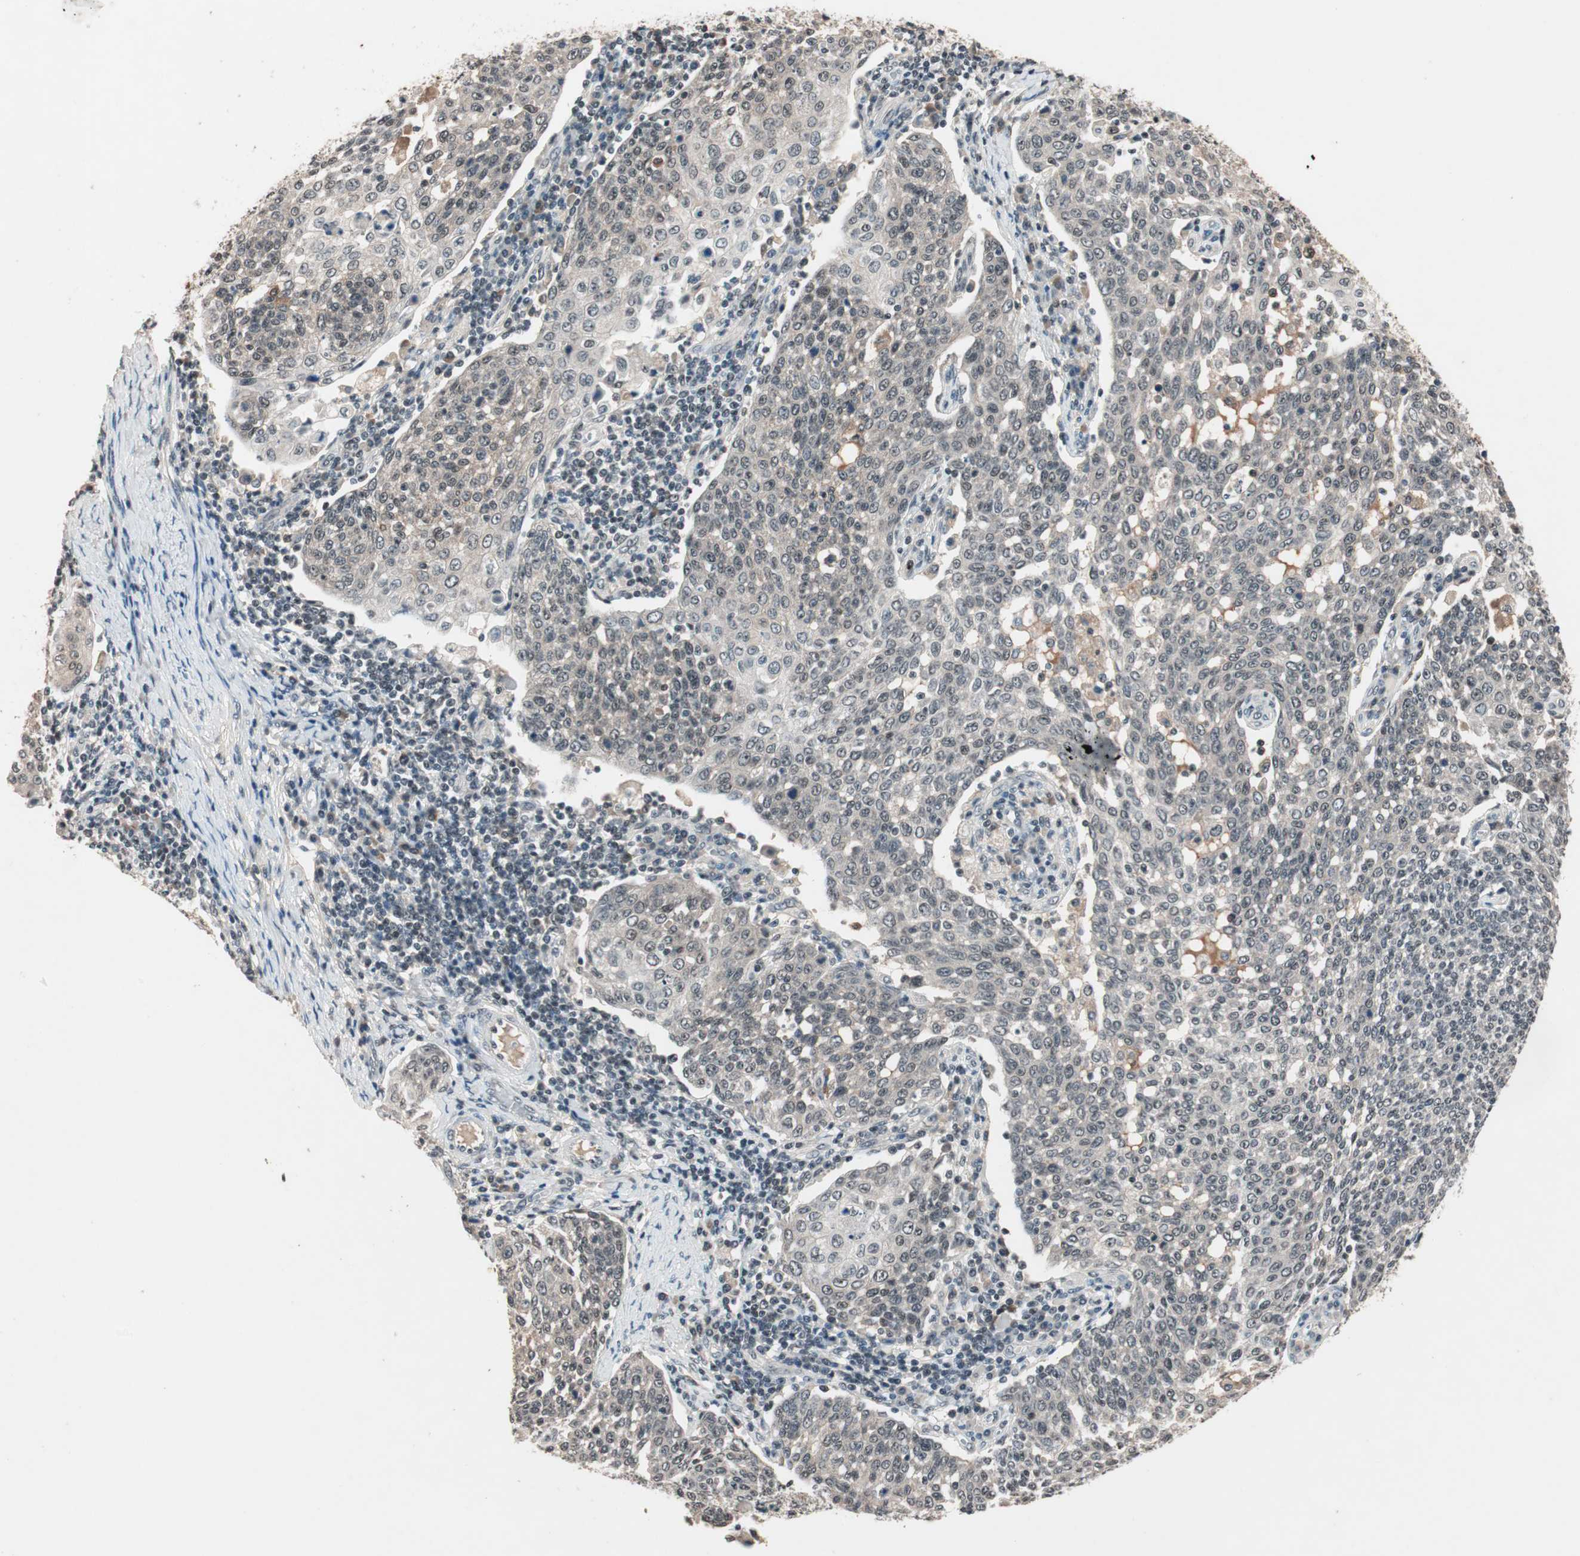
{"staining": {"intensity": "weak", "quantity": "25%-75%", "location": "nuclear"}, "tissue": "cervical cancer", "cell_type": "Tumor cells", "image_type": "cancer", "snomed": [{"axis": "morphology", "description": "Squamous cell carcinoma, NOS"}, {"axis": "topography", "description": "Cervix"}], "caption": "DAB (3,3'-diaminobenzidine) immunohistochemical staining of human cervical cancer shows weak nuclear protein expression in approximately 25%-75% of tumor cells. The staining is performed using DAB (3,3'-diaminobenzidine) brown chromogen to label protein expression. The nuclei are counter-stained blue using hematoxylin.", "gene": "NFRKB", "patient": {"sex": "female", "age": 34}}